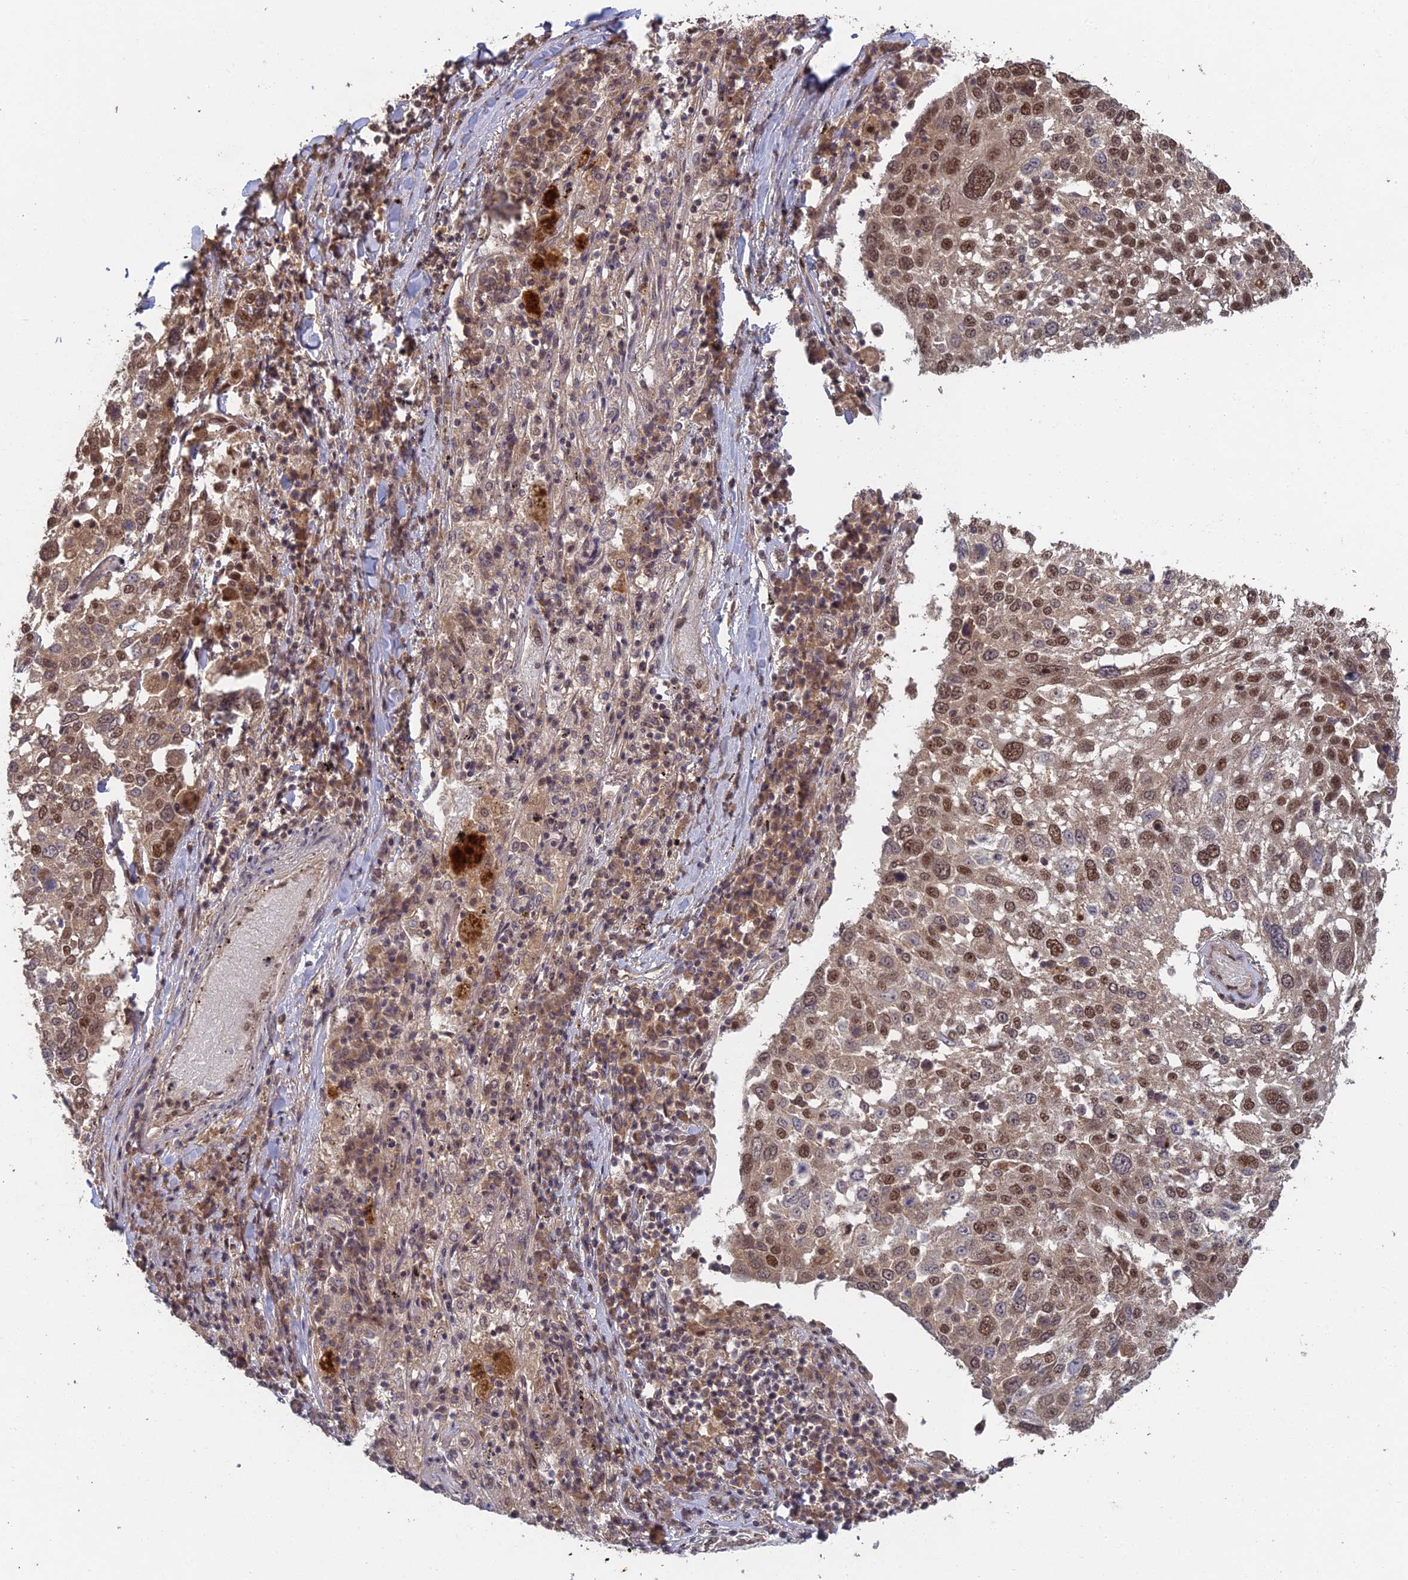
{"staining": {"intensity": "moderate", "quantity": ">75%", "location": "nuclear"}, "tissue": "lung cancer", "cell_type": "Tumor cells", "image_type": "cancer", "snomed": [{"axis": "morphology", "description": "Squamous cell carcinoma, NOS"}, {"axis": "topography", "description": "Lung"}], "caption": "Immunohistochemistry (IHC) image of squamous cell carcinoma (lung) stained for a protein (brown), which exhibits medium levels of moderate nuclear positivity in approximately >75% of tumor cells.", "gene": "RANBP3", "patient": {"sex": "male", "age": 65}}